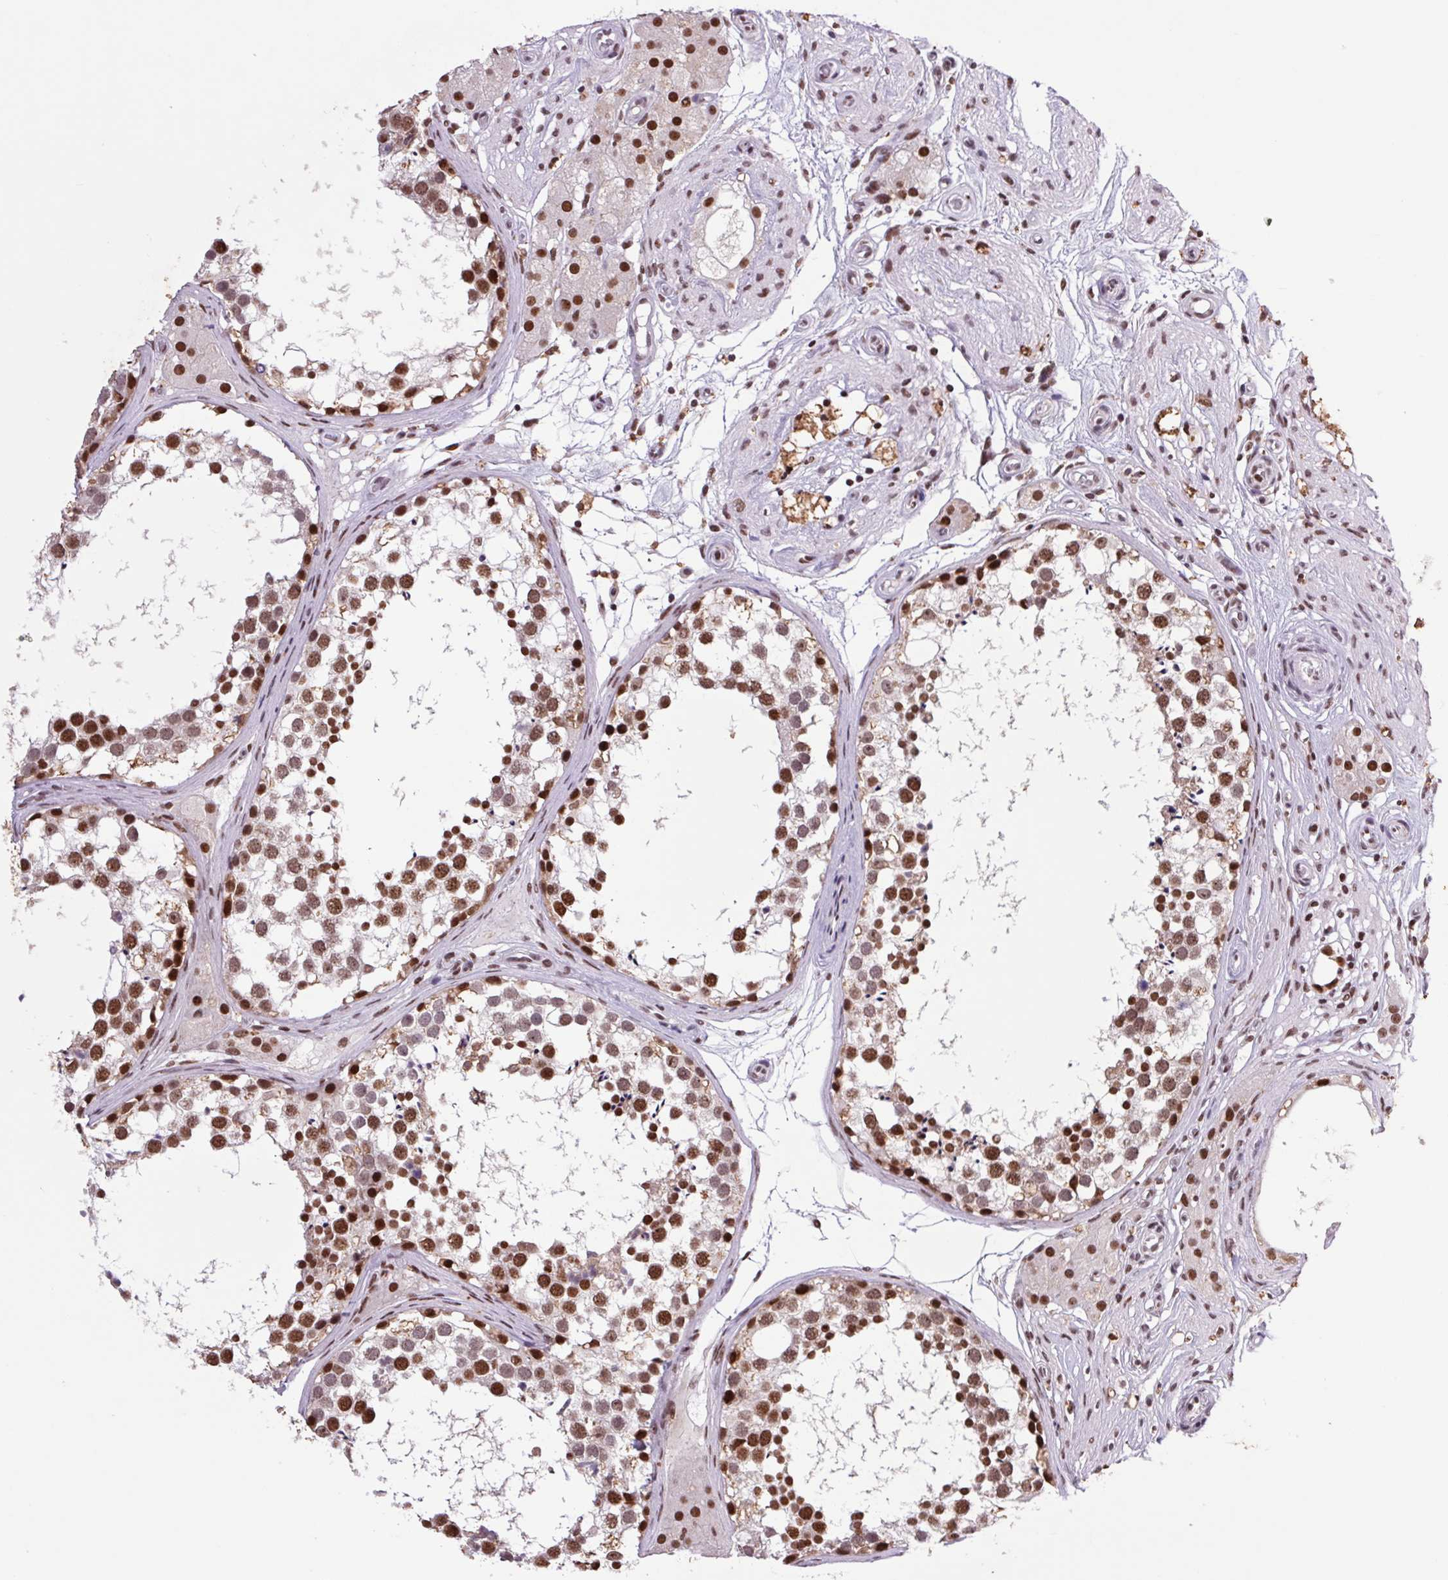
{"staining": {"intensity": "strong", "quantity": ">75%", "location": "nuclear"}, "tissue": "testis", "cell_type": "Cells in seminiferous ducts", "image_type": "normal", "snomed": [{"axis": "morphology", "description": "Normal tissue, NOS"}, {"axis": "morphology", "description": "Seminoma, NOS"}, {"axis": "topography", "description": "Testis"}], "caption": "The photomicrograph demonstrates staining of unremarkable testis, revealing strong nuclear protein expression (brown color) within cells in seminiferous ducts. The protein is shown in brown color, while the nuclei are stained blue.", "gene": "LDLRAD4", "patient": {"sex": "male", "age": 65}}